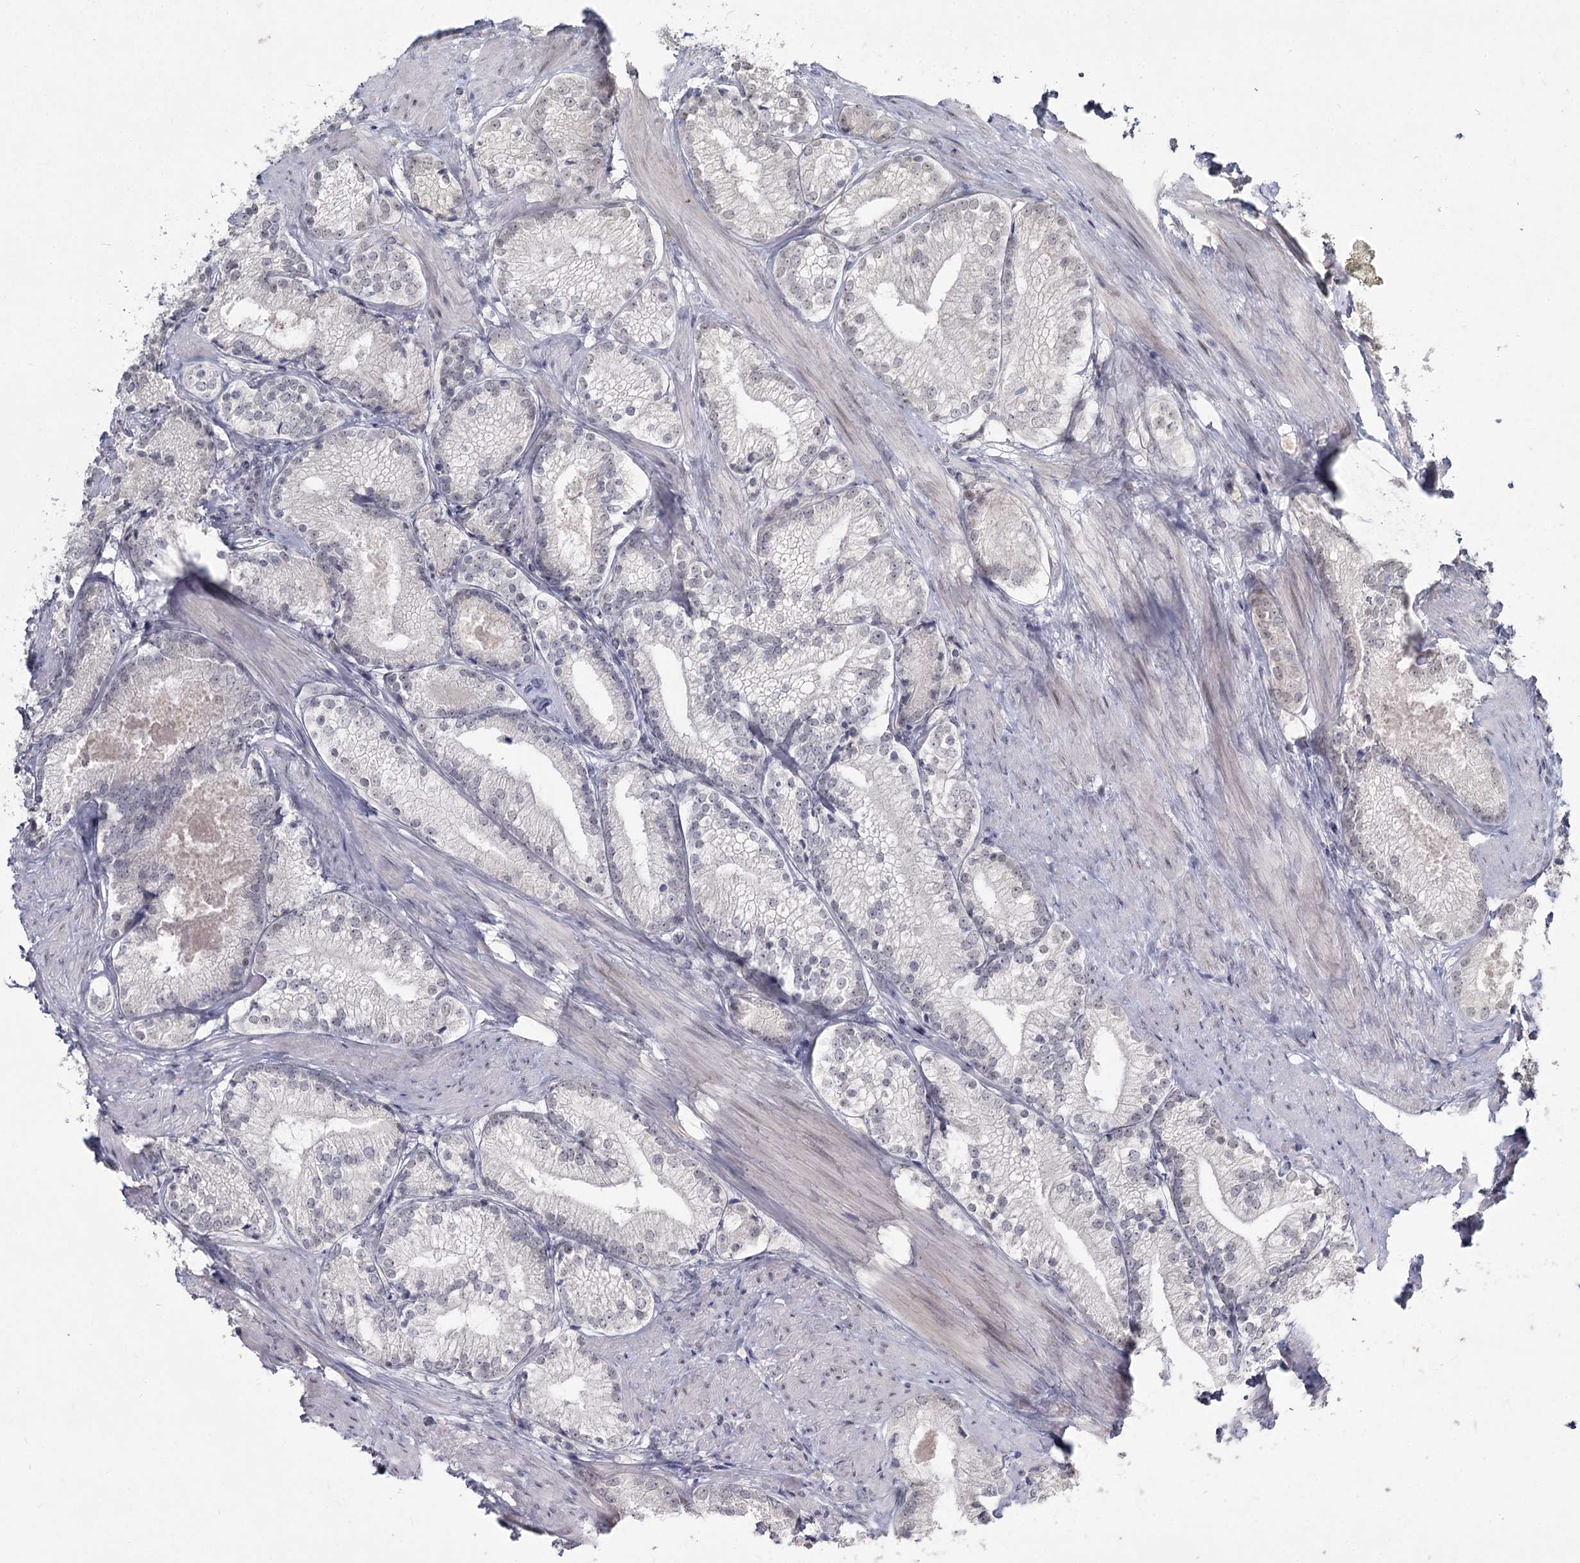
{"staining": {"intensity": "negative", "quantity": "none", "location": "none"}, "tissue": "prostate cancer", "cell_type": "Tumor cells", "image_type": "cancer", "snomed": [{"axis": "morphology", "description": "Adenocarcinoma, High grade"}, {"axis": "topography", "description": "Prostate"}], "caption": "DAB immunohistochemical staining of prostate cancer exhibits no significant expression in tumor cells. (DAB immunohistochemistry with hematoxylin counter stain).", "gene": "LY6G5C", "patient": {"sex": "male", "age": 66}}